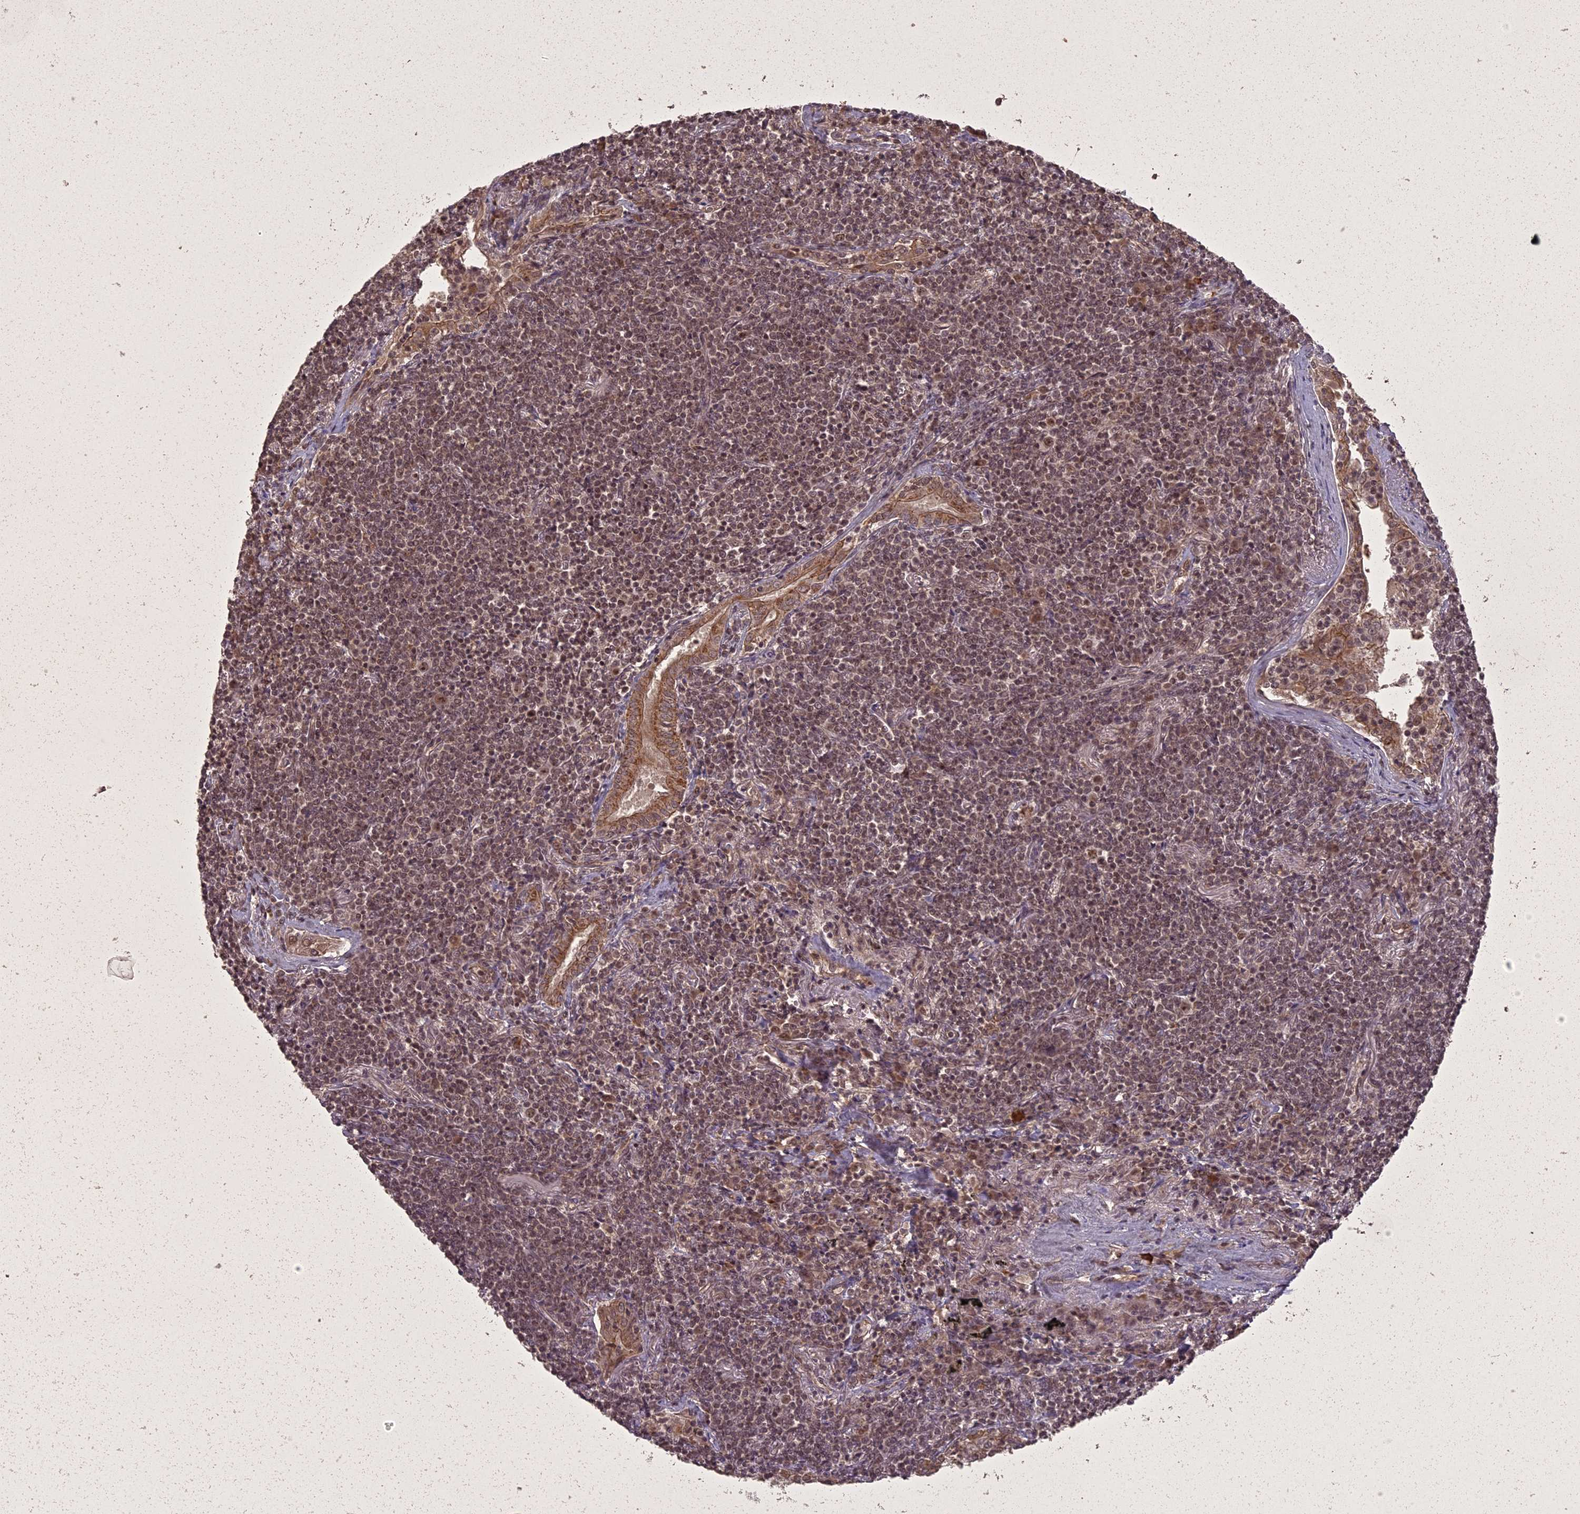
{"staining": {"intensity": "moderate", "quantity": ">75%", "location": "nuclear"}, "tissue": "lymphoma", "cell_type": "Tumor cells", "image_type": "cancer", "snomed": [{"axis": "morphology", "description": "Malignant lymphoma, non-Hodgkin's type, Low grade"}, {"axis": "topography", "description": "Lung"}], "caption": "This image reveals IHC staining of human low-grade malignant lymphoma, non-Hodgkin's type, with medium moderate nuclear positivity in about >75% of tumor cells.", "gene": "ING5", "patient": {"sex": "female", "age": 71}}